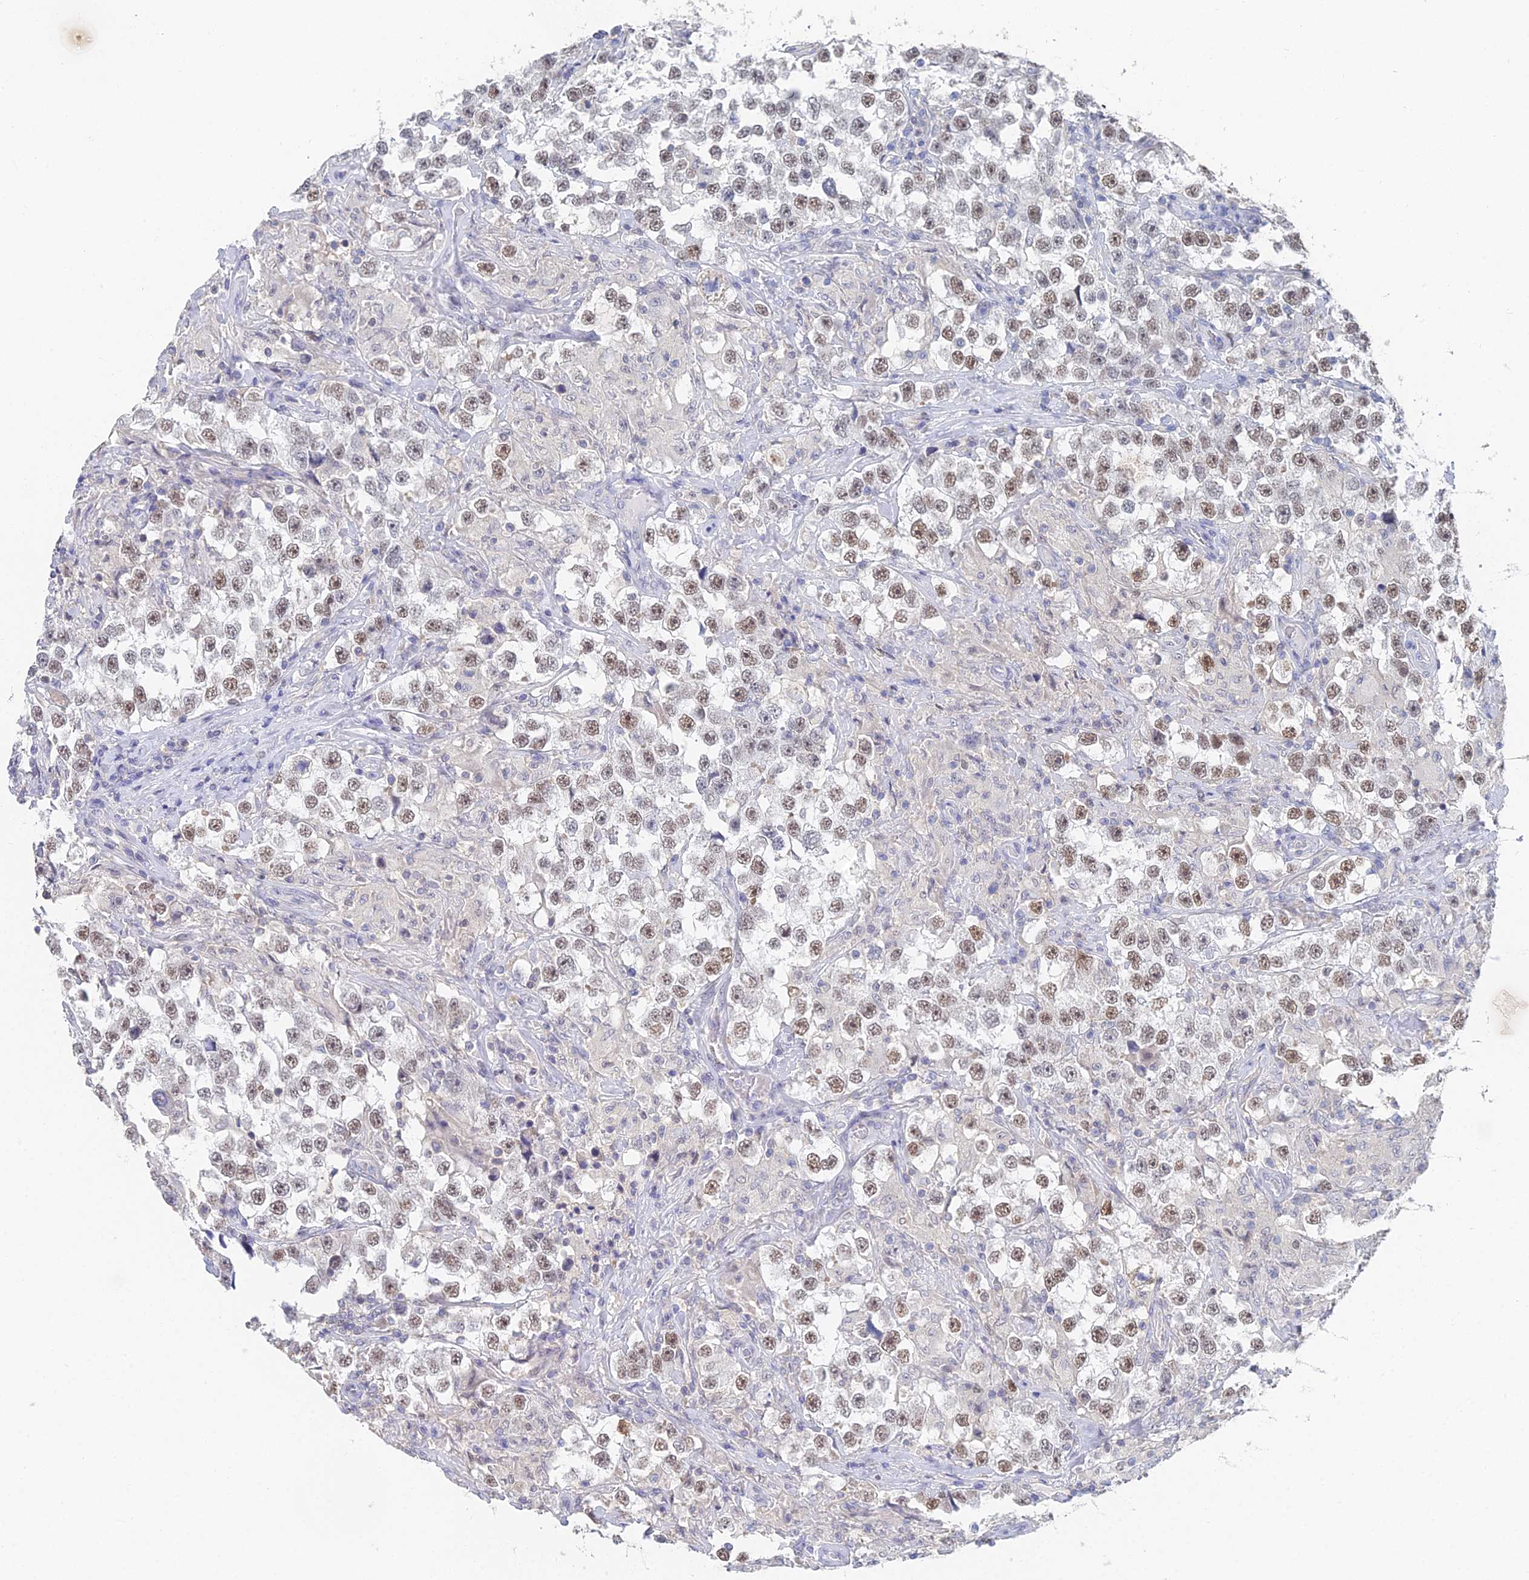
{"staining": {"intensity": "moderate", "quantity": ">75%", "location": "nuclear"}, "tissue": "testis cancer", "cell_type": "Tumor cells", "image_type": "cancer", "snomed": [{"axis": "morphology", "description": "Seminoma, NOS"}, {"axis": "topography", "description": "Testis"}], "caption": "There is medium levels of moderate nuclear positivity in tumor cells of testis cancer (seminoma), as demonstrated by immunohistochemical staining (brown color).", "gene": "MCM2", "patient": {"sex": "male", "age": 46}}